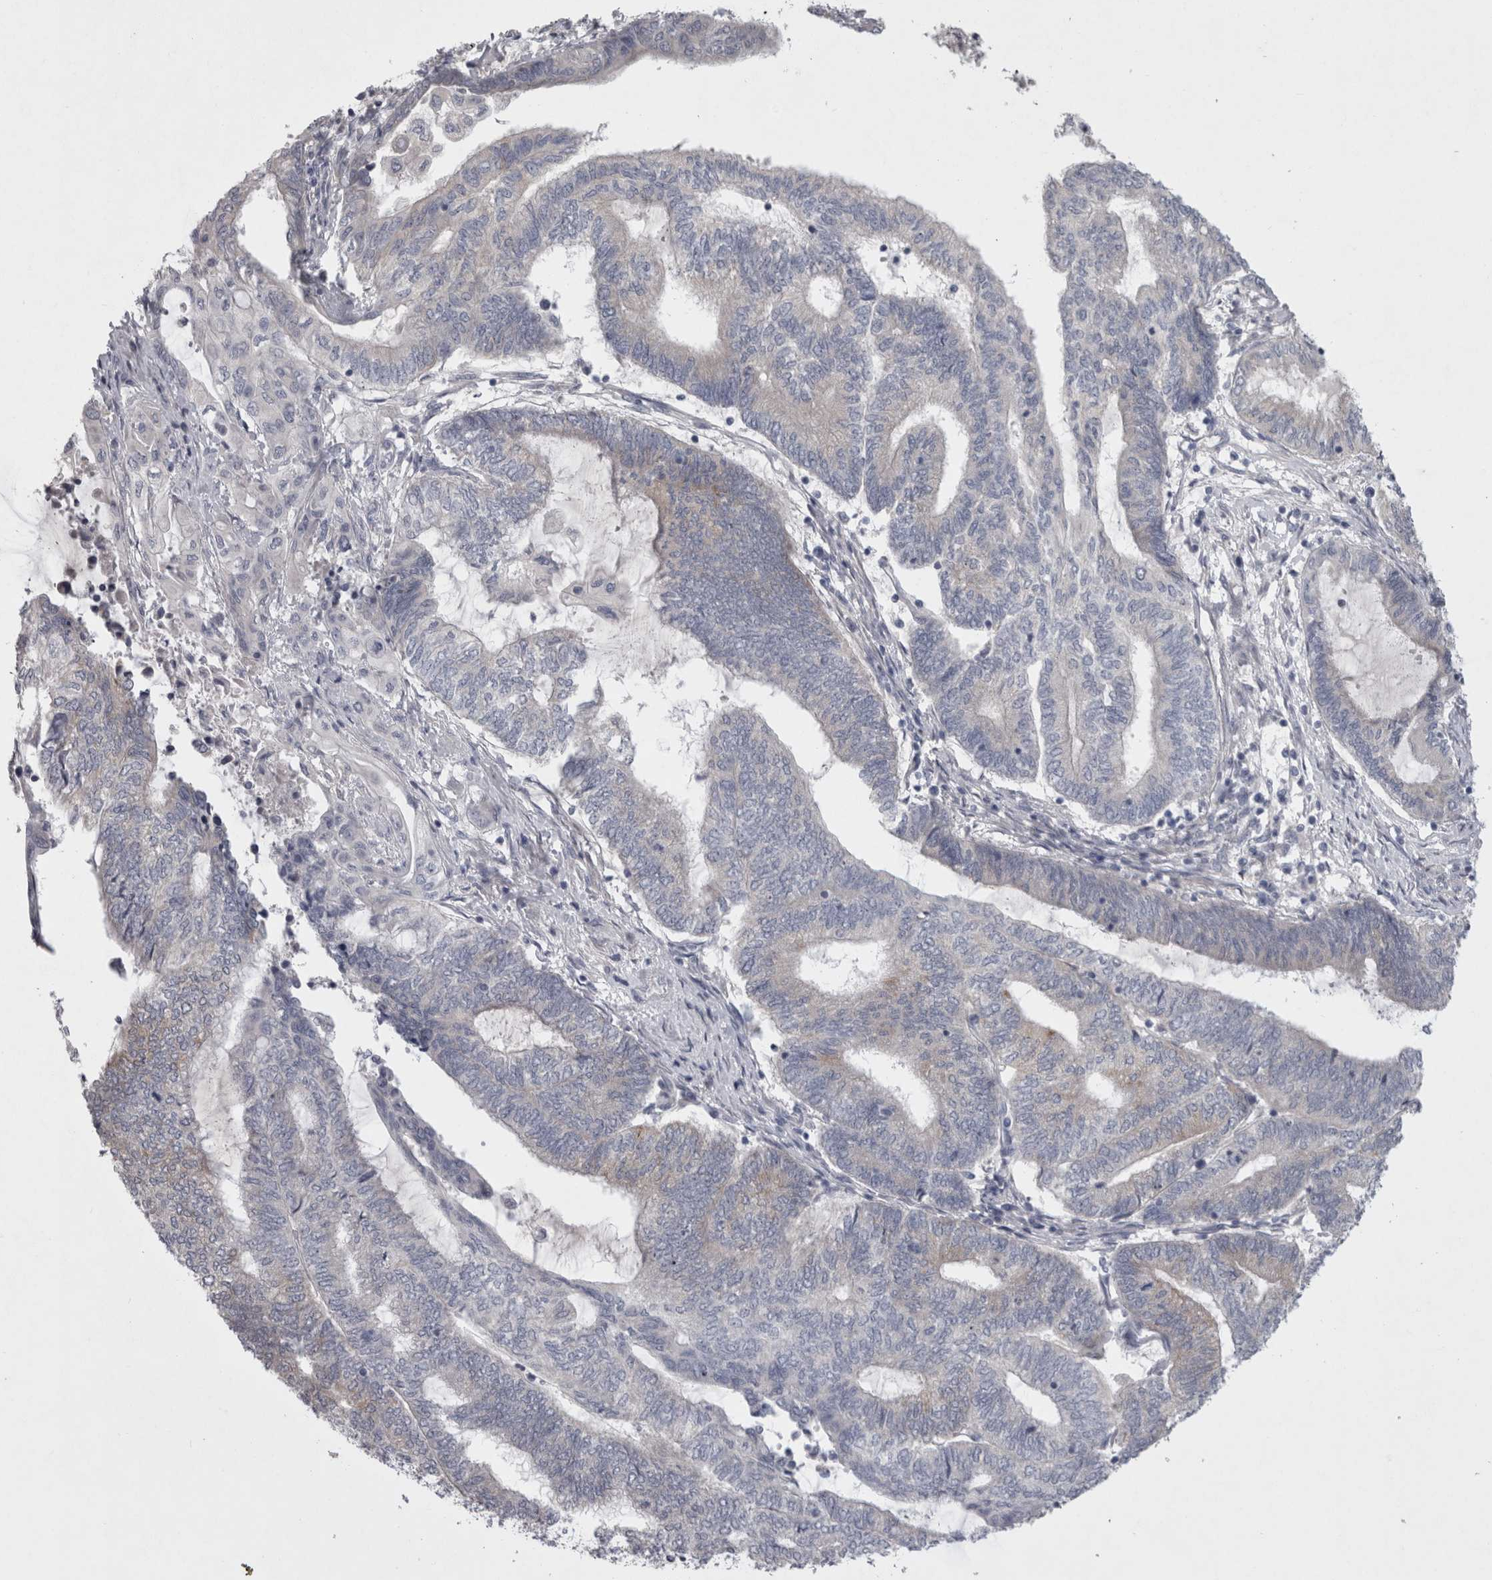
{"staining": {"intensity": "negative", "quantity": "none", "location": "none"}, "tissue": "endometrial cancer", "cell_type": "Tumor cells", "image_type": "cancer", "snomed": [{"axis": "morphology", "description": "Adenocarcinoma, NOS"}, {"axis": "topography", "description": "Uterus"}, {"axis": "topography", "description": "Endometrium"}], "caption": "The histopathology image displays no significant positivity in tumor cells of endometrial cancer (adenocarcinoma).", "gene": "LRRC40", "patient": {"sex": "female", "age": 70}}